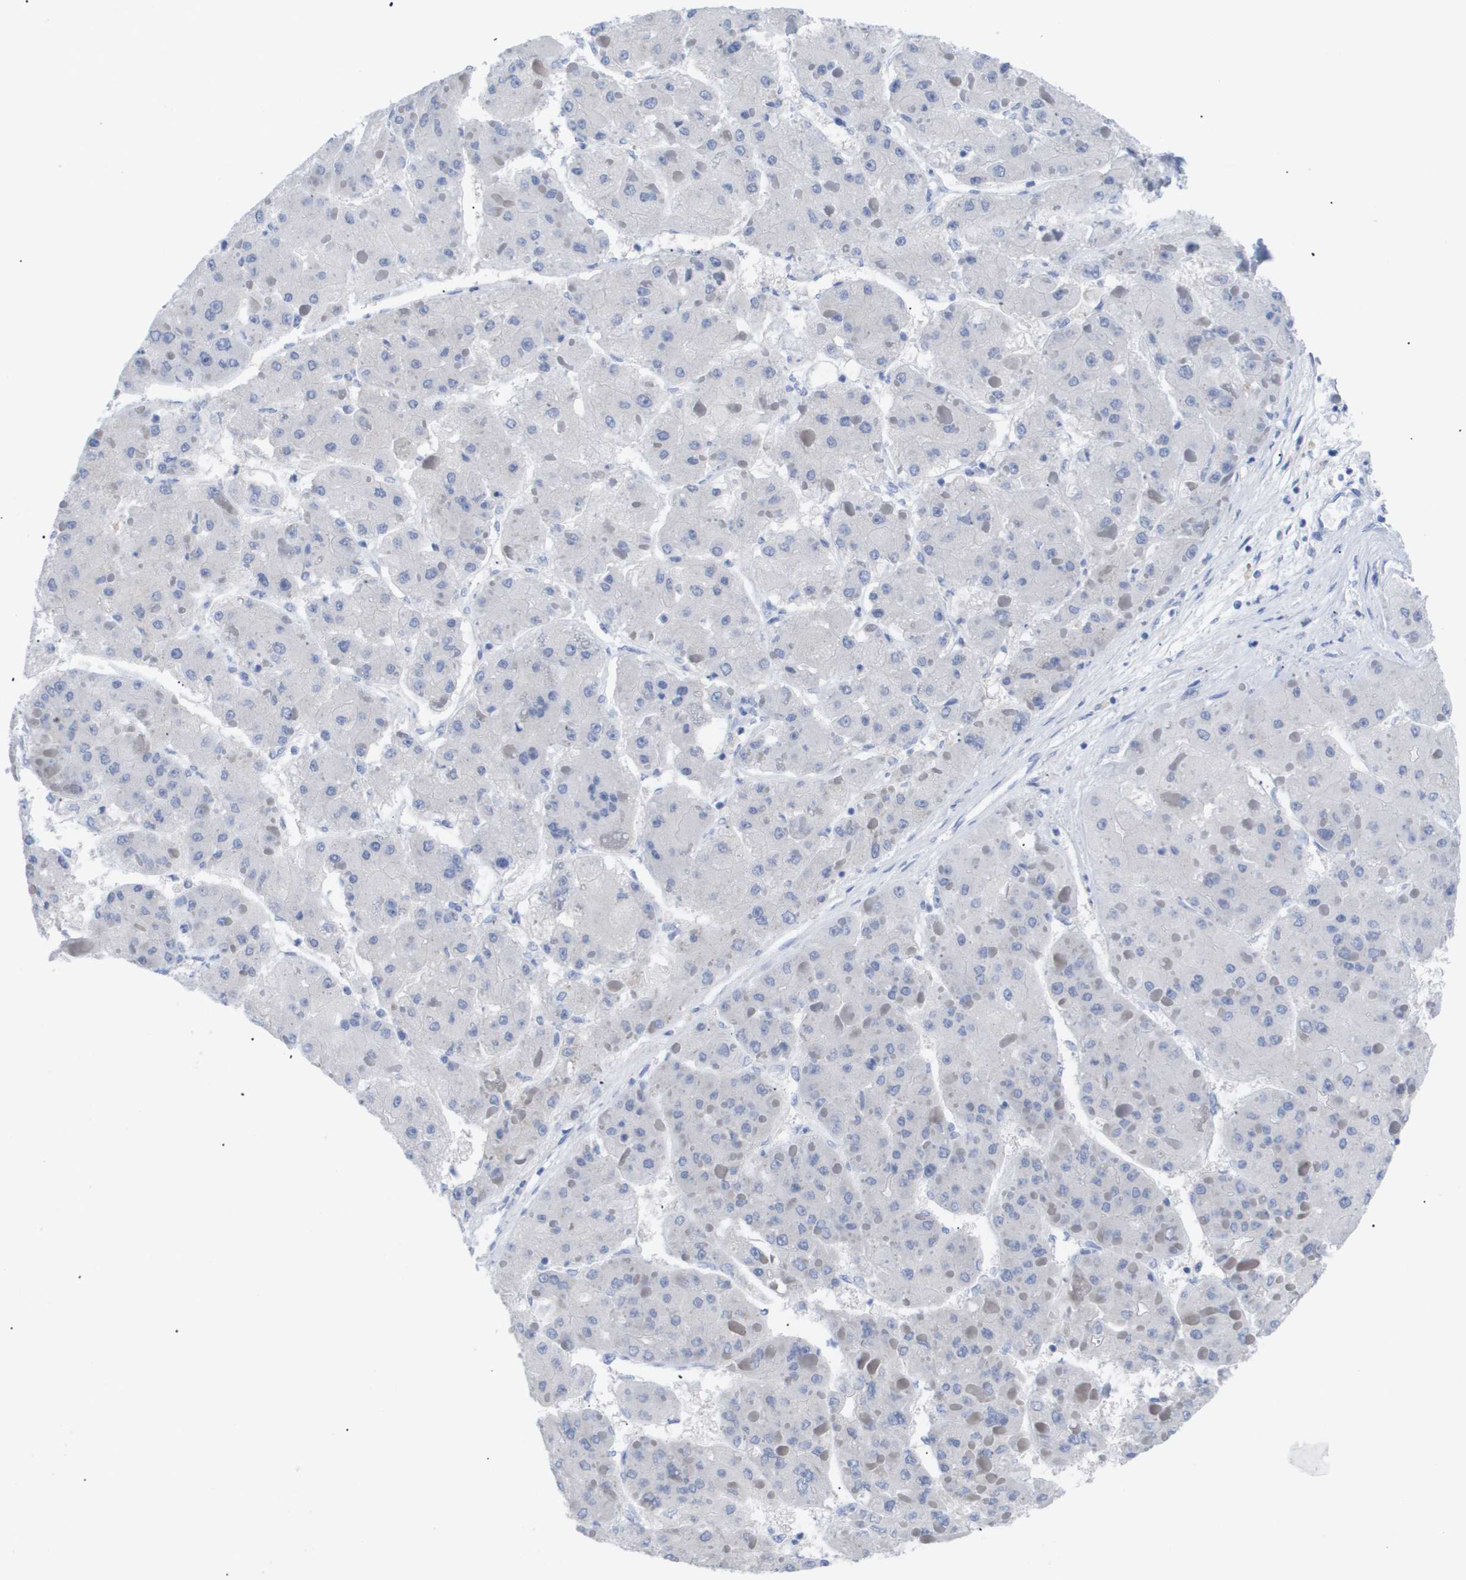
{"staining": {"intensity": "negative", "quantity": "none", "location": "none"}, "tissue": "liver cancer", "cell_type": "Tumor cells", "image_type": "cancer", "snomed": [{"axis": "morphology", "description": "Carcinoma, Hepatocellular, NOS"}, {"axis": "topography", "description": "Liver"}], "caption": "There is no significant expression in tumor cells of liver cancer (hepatocellular carcinoma).", "gene": "CAV3", "patient": {"sex": "female", "age": 73}}